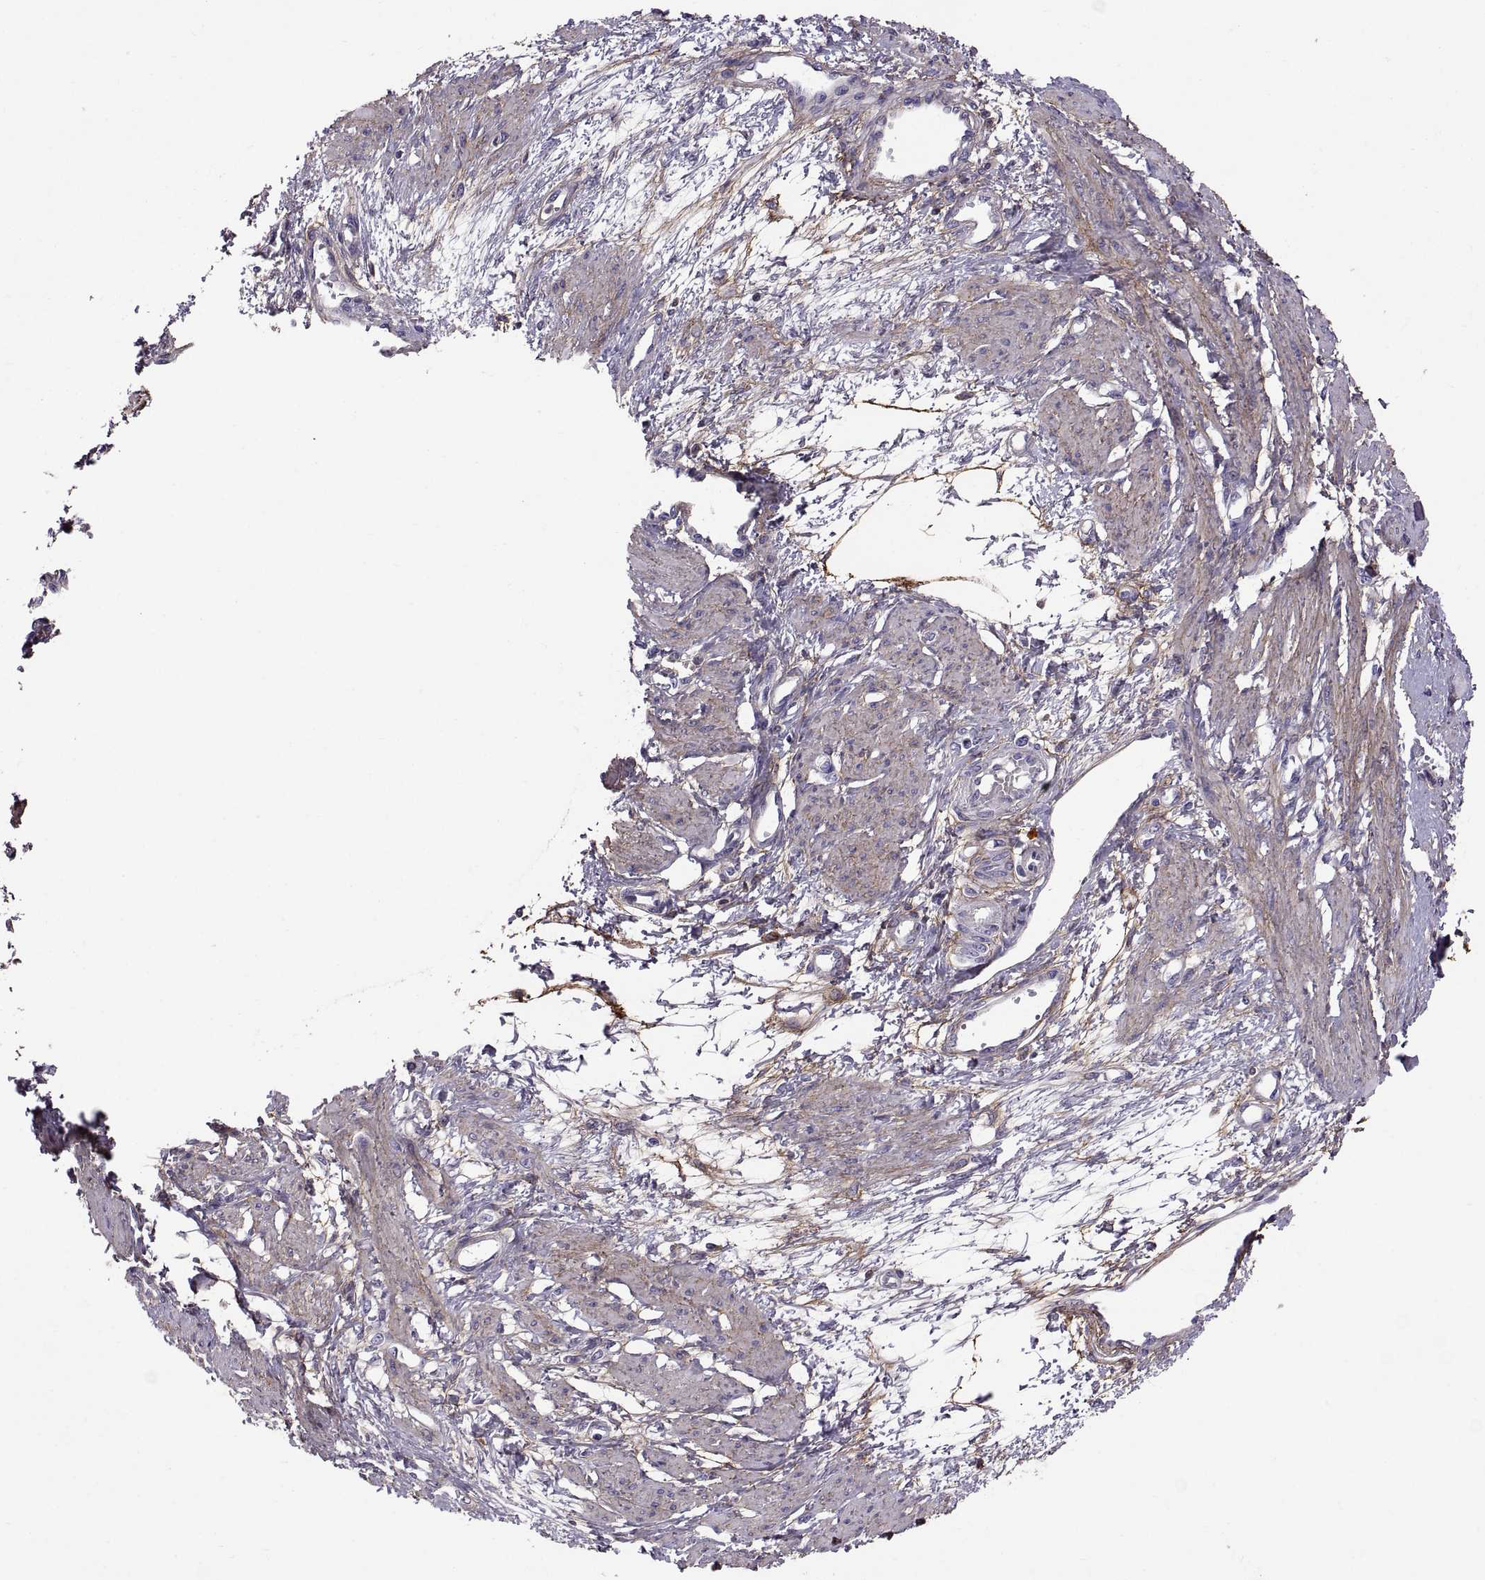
{"staining": {"intensity": "weak", "quantity": "<25%", "location": "cytoplasmic/membranous"}, "tissue": "smooth muscle", "cell_type": "Smooth muscle cells", "image_type": "normal", "snomed": [{"axis": "morphology", "description": "Normal tissue, NOS"}, {"axis": "topography", "description": "Smooth muscle"}, {"axis": "topography", "description": "Uterus"}], "caption": "High power microscopy histopathology image of an immunohistochemistry image of normal smooth muscle, revealing no significant positivity in smooth muscle cells.", "gene": "EMILIN2", "patient": {"sex": "female", "age": 39}}